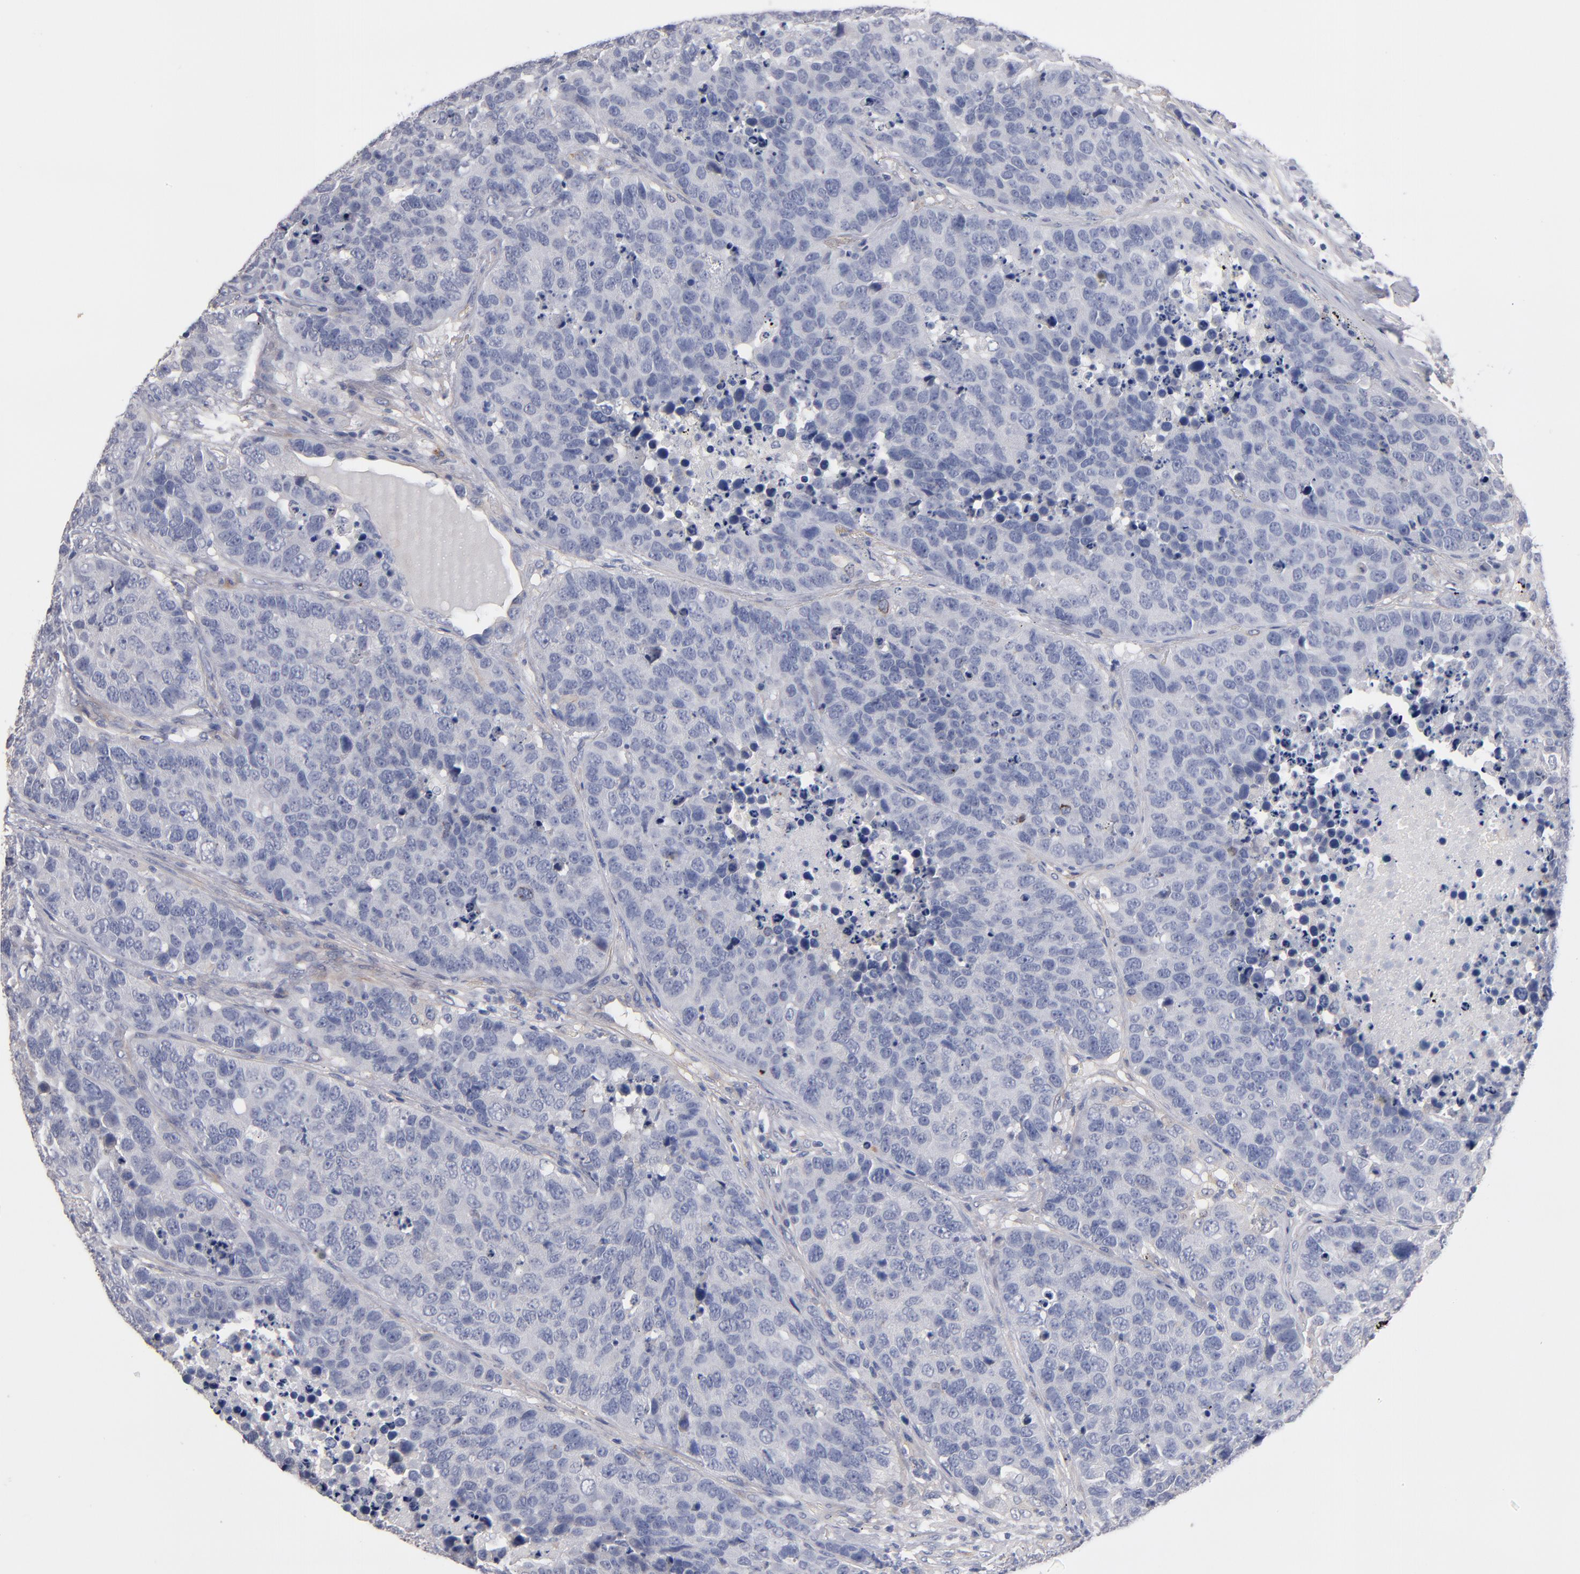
{"staining": {"intensity": "negative", "quantity": "none", "location": "none"}, "tissue": "carcinoid", "cell_type": "Tumor cells", "image_type": "cancer", "snomed": [{"axis": "morphology", "description": "Carcinoid, malignant, NOS"}, {"axis": "topography", "description": "Lung"}], "caption": "DAB (3,3'-diaminobenzidine) immunohistochemical staining of human malignant carcinoid exhibits no significant staining in tumor cells.", "gene": "PLSCR4", "patient": {"sex": "male", "age": 60}}